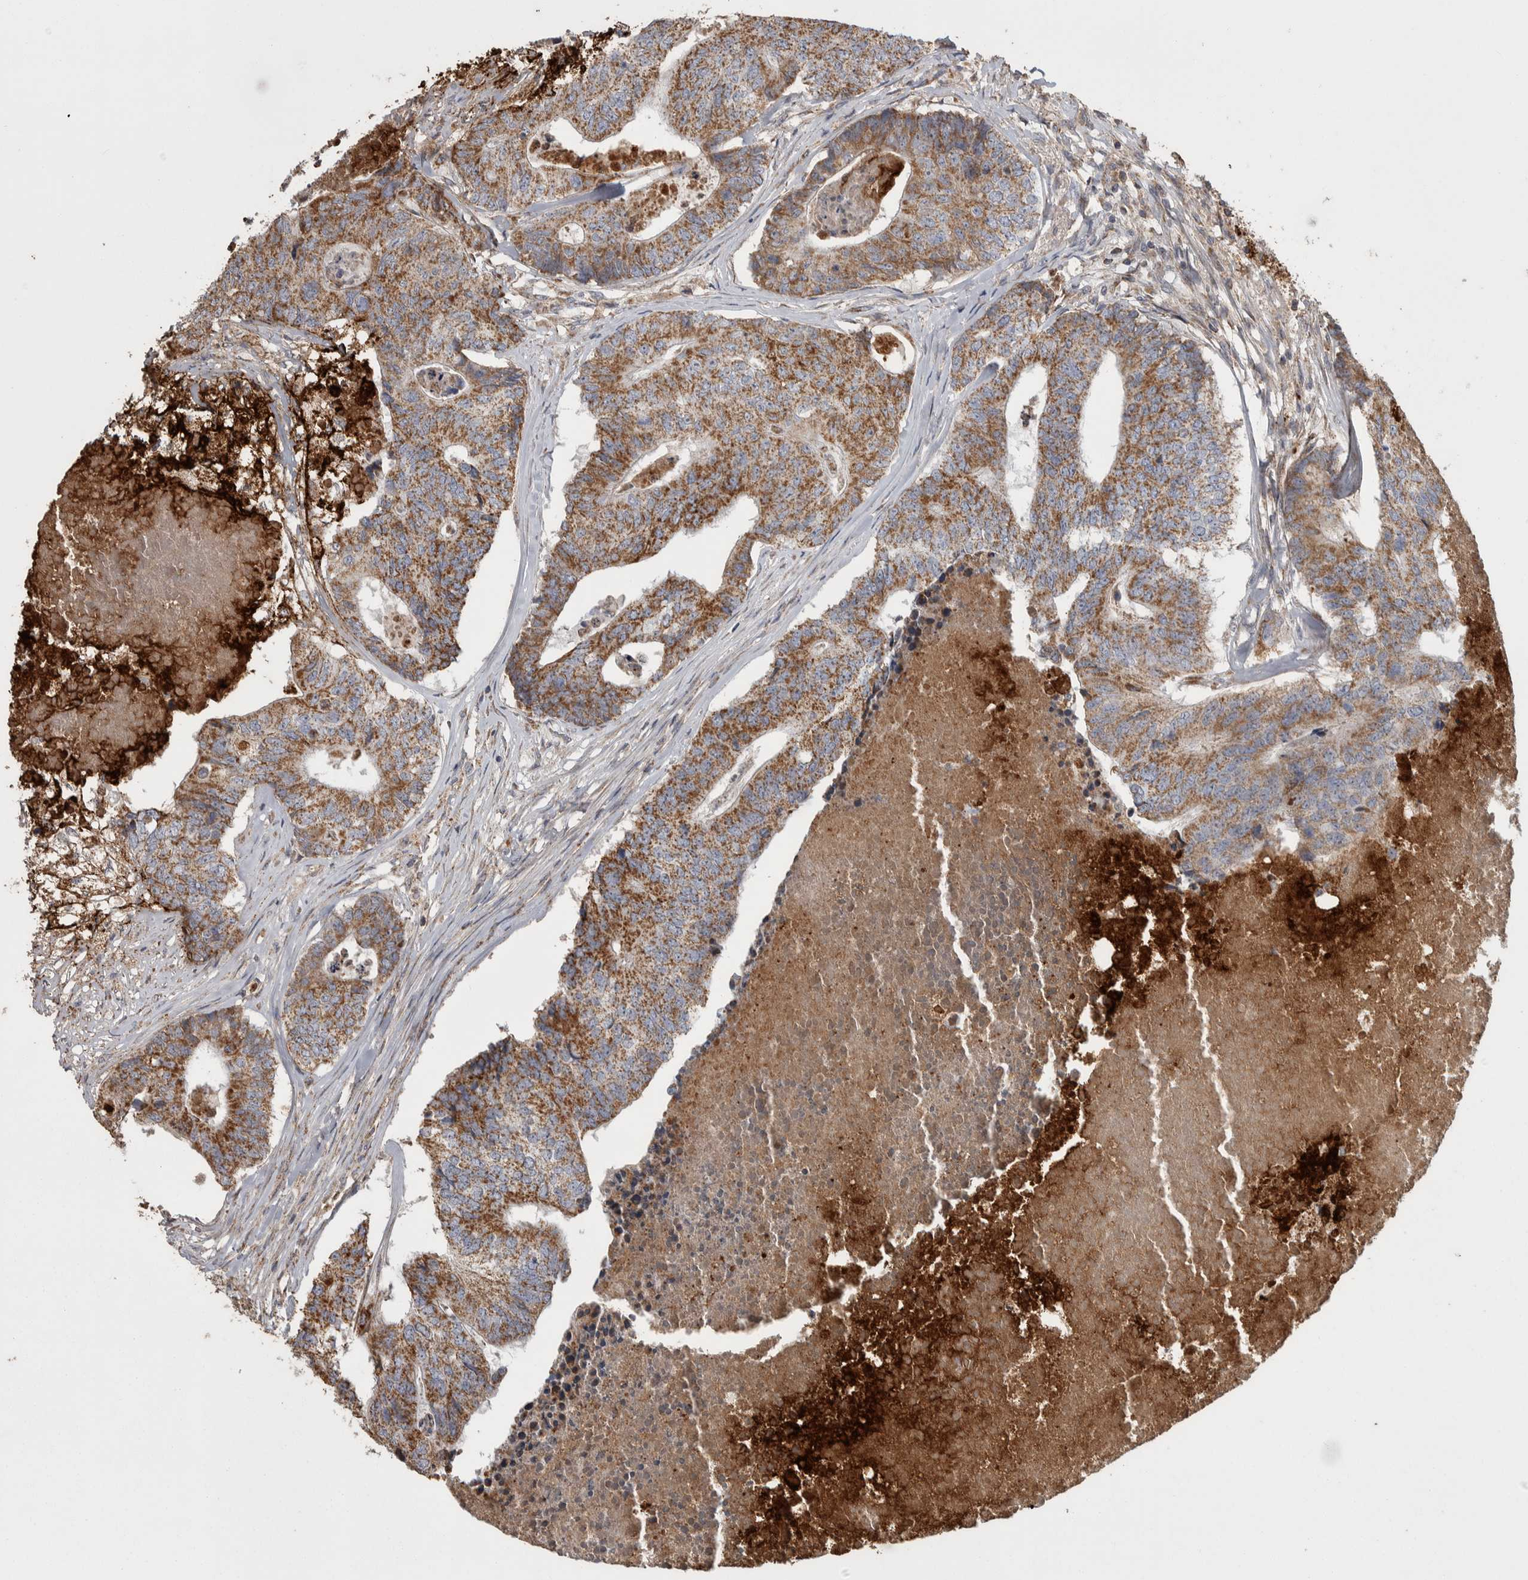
{"staining": {"intensity": "moderate", "quantity": ">75%", "location": "cytoplasmic/membranous"}, "tissue": "colorectal cancer", "cell_type": "Tumor cells", "image_type": "cancer", "snomed": [{"axis": "morphology", "description": "Adenocarcinoma, NOS"}, {"axis": "topography", "description": "Colon"}], "caption": "Moderate cytoplasmic/membranous protein staining is seen in approximately >75% of tumor cells in colorectal adenocarcinoma.", "gene": "SCO1", "patient": {"sex": "female", "age": 67}}